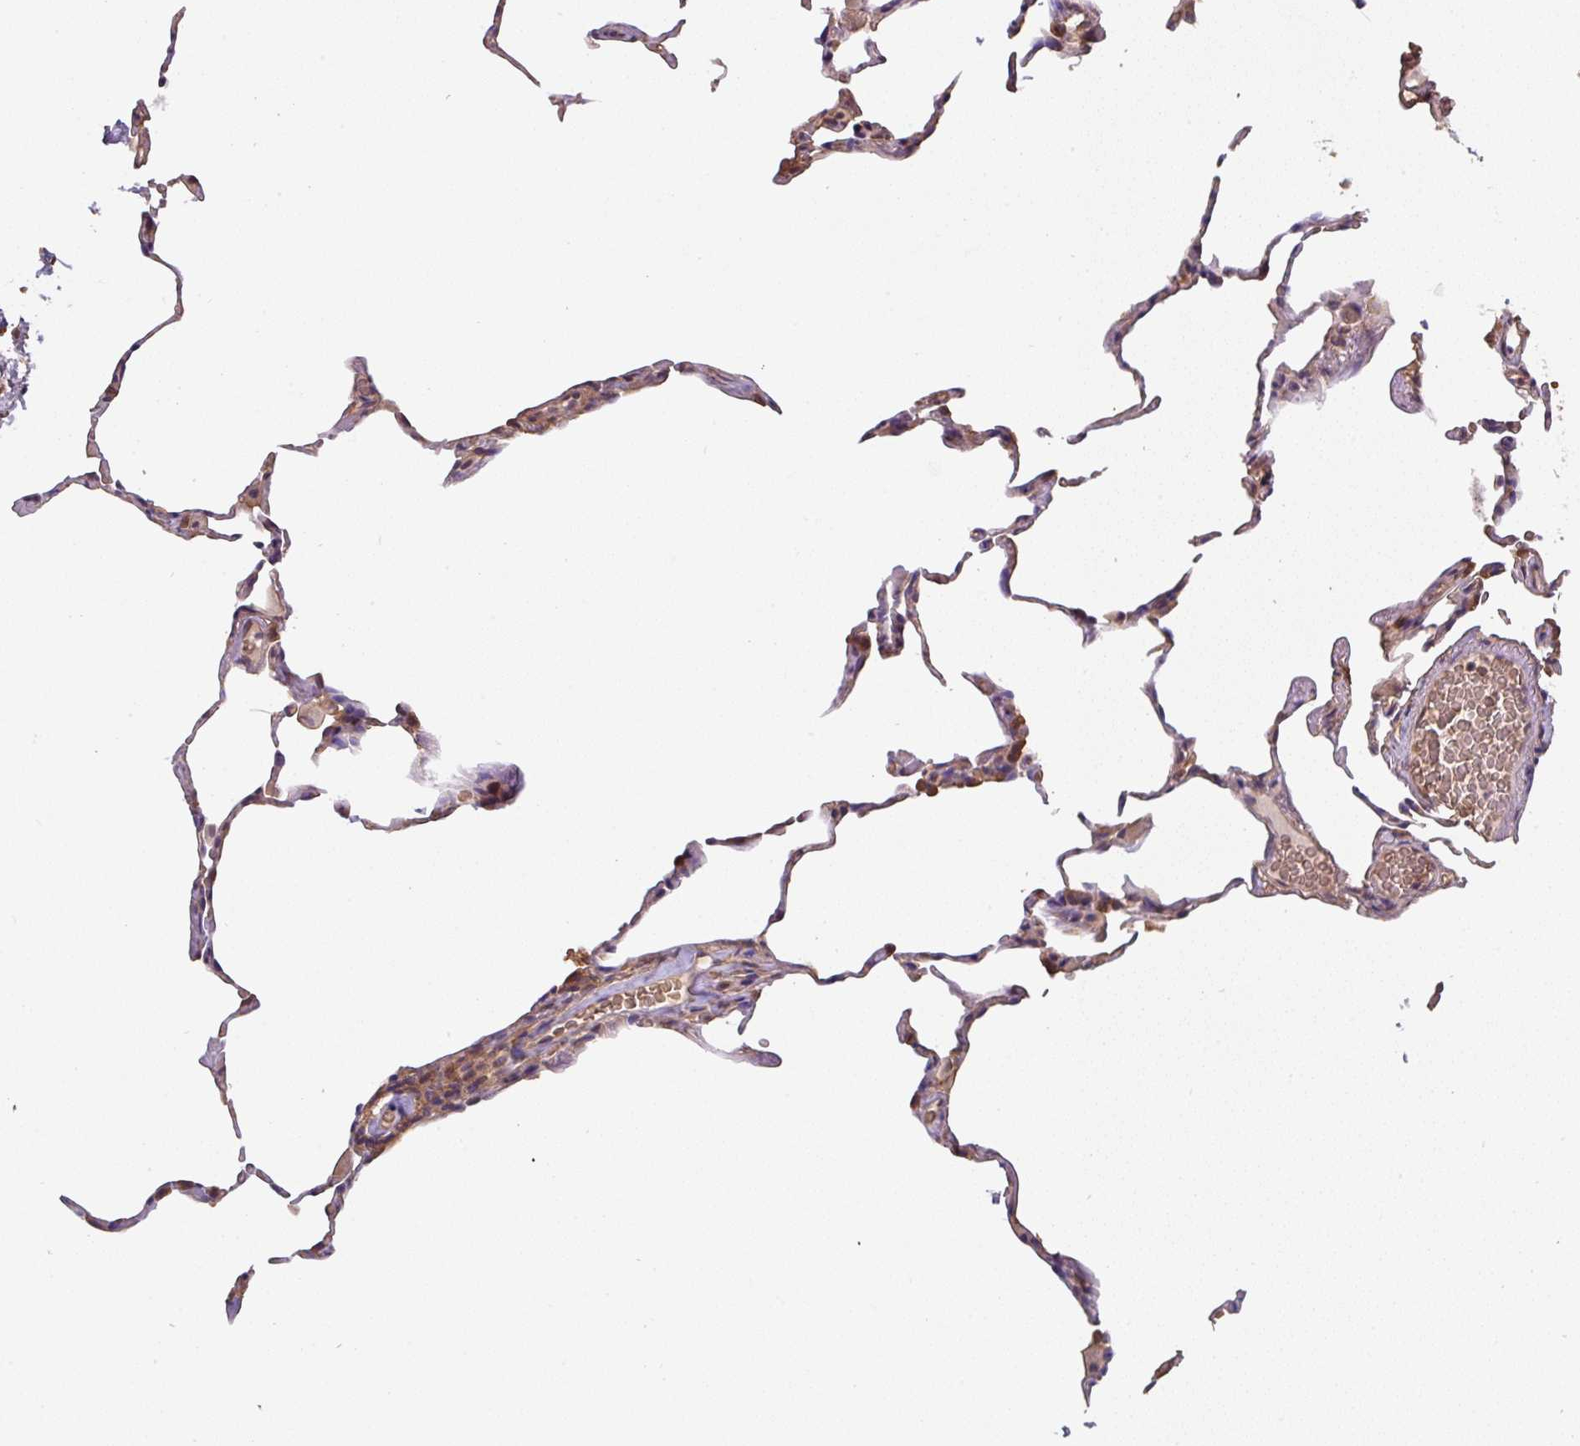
{"staining": {"intensity": "weak", "quantity": "25%-75%", "location": "cytoplasmic/membranous"}, "tissue": "lung", "cell_type": "Alveolar cells", "image_type": "normal", "snomed": [{"axis": "morphology", "description": "Normal tissue, NOS"}, {"axis": "topography", "description": "Lung"}], "caption": "Immunohistochemical staining of normal lung shows weak cytoplasmic/membranous protein expression in about 25%-75% of alveolar cells.", "gene": "ST13", "patient": {"sex": "female", "age": 57}}